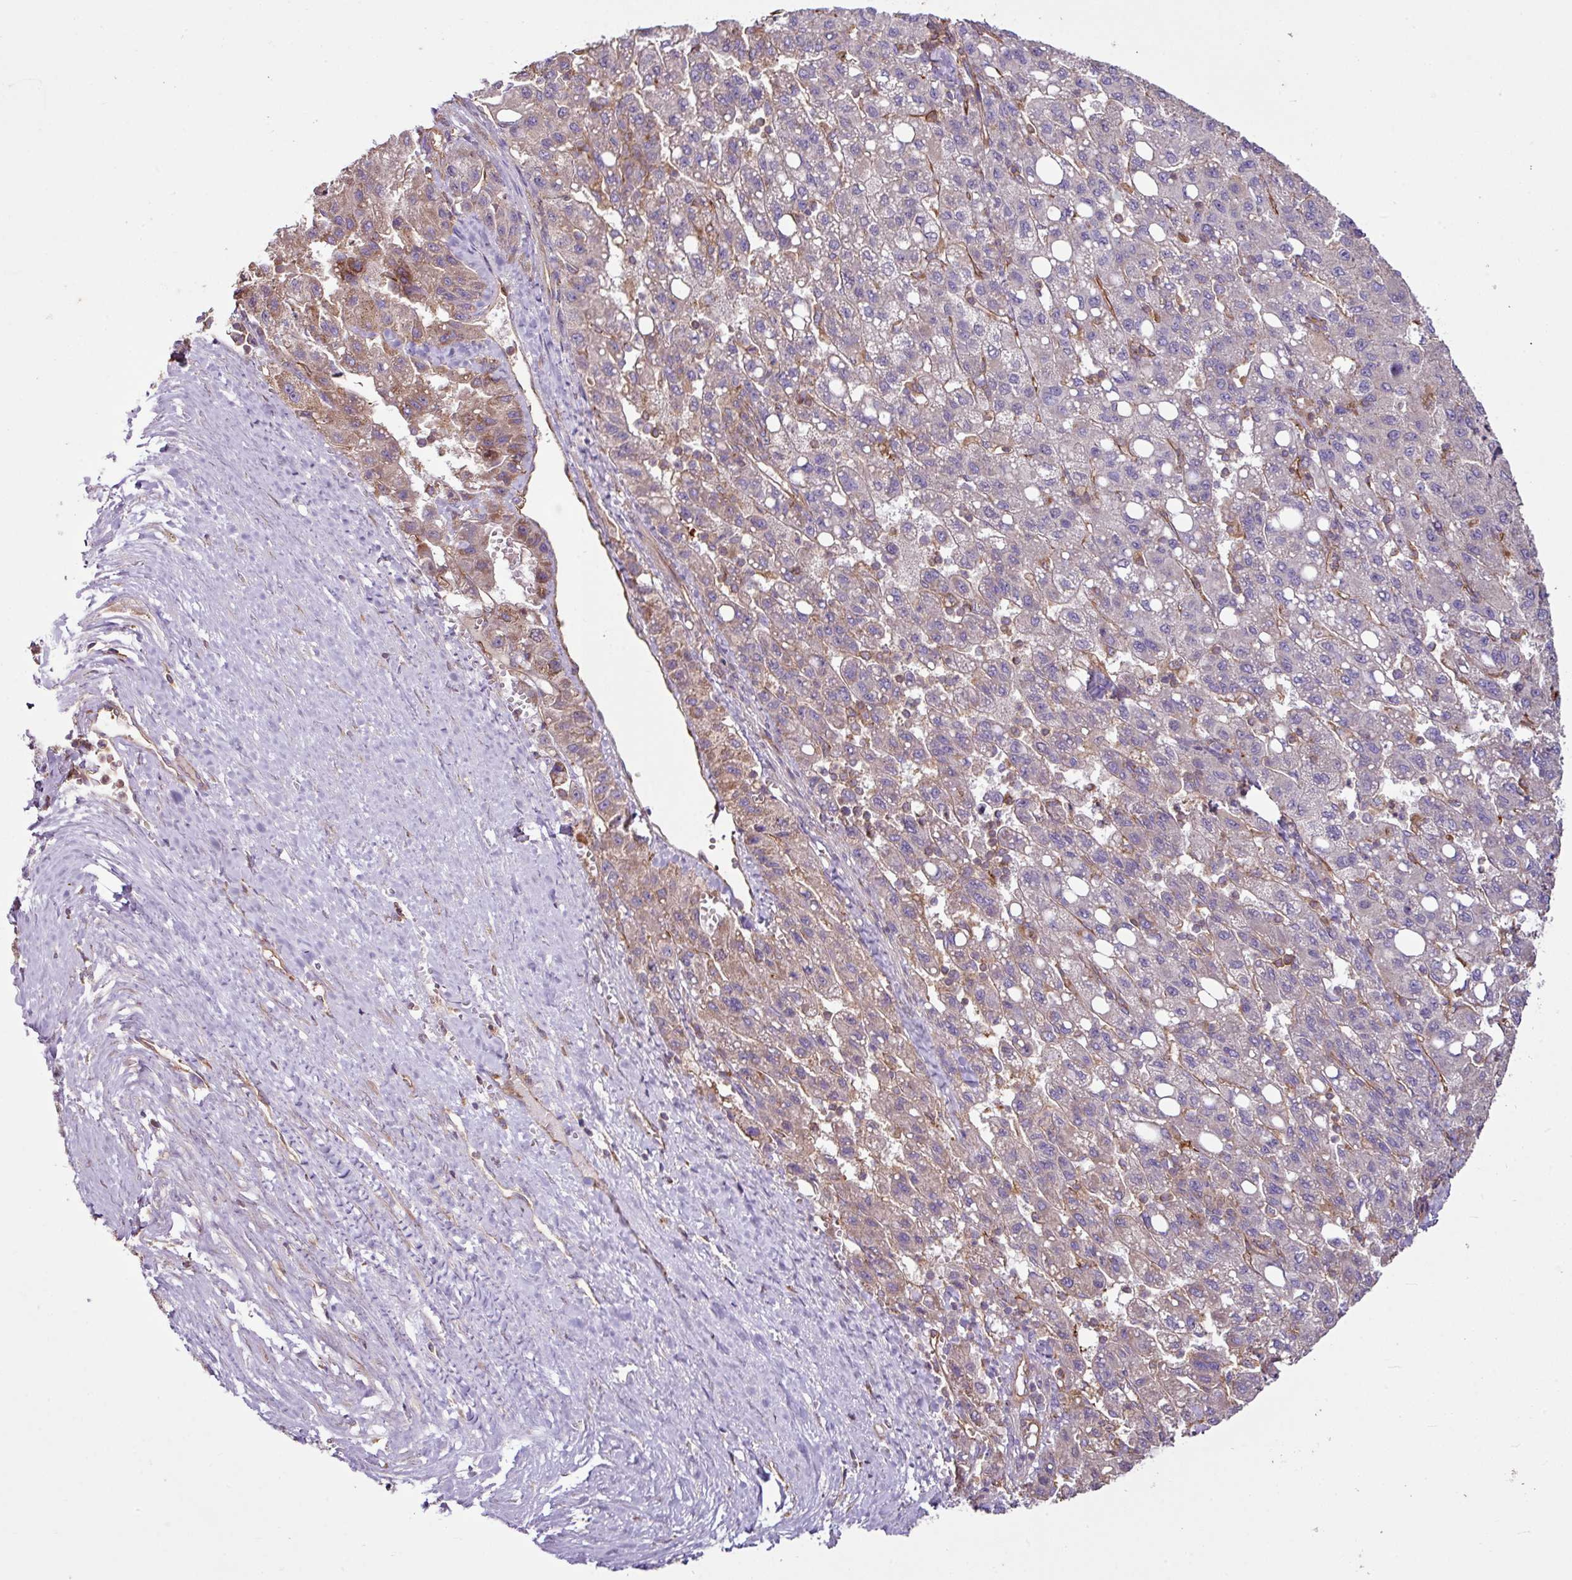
{"staining": {"intensity": "weak", "quantity": "25%-75%", "location": "cytoplasmic/membranous"}, "tissue": "liver cancer", "cell_type": "Tumor cells", "image_type": "cancer", "snomed": [{"axis": "morphology", "description": "Carcinoma, Hepatocellular, NOS"}, {"axis": "topography", "description": "Liver"}], "caption": "Immunohistochemistry (IHC) image of neoplastic tissue: human hepatocellular carcinoma (liver) stained using immunohistochemistry (IHC) exhibits low levels of weak protein expression localized specifically in the cytoplasmic/membranous of tumor cells, appearing as a cytoplasmic/membranous brown color.", "gene": "ZNF106", "patient": {"sex": "female", "age": 82}}